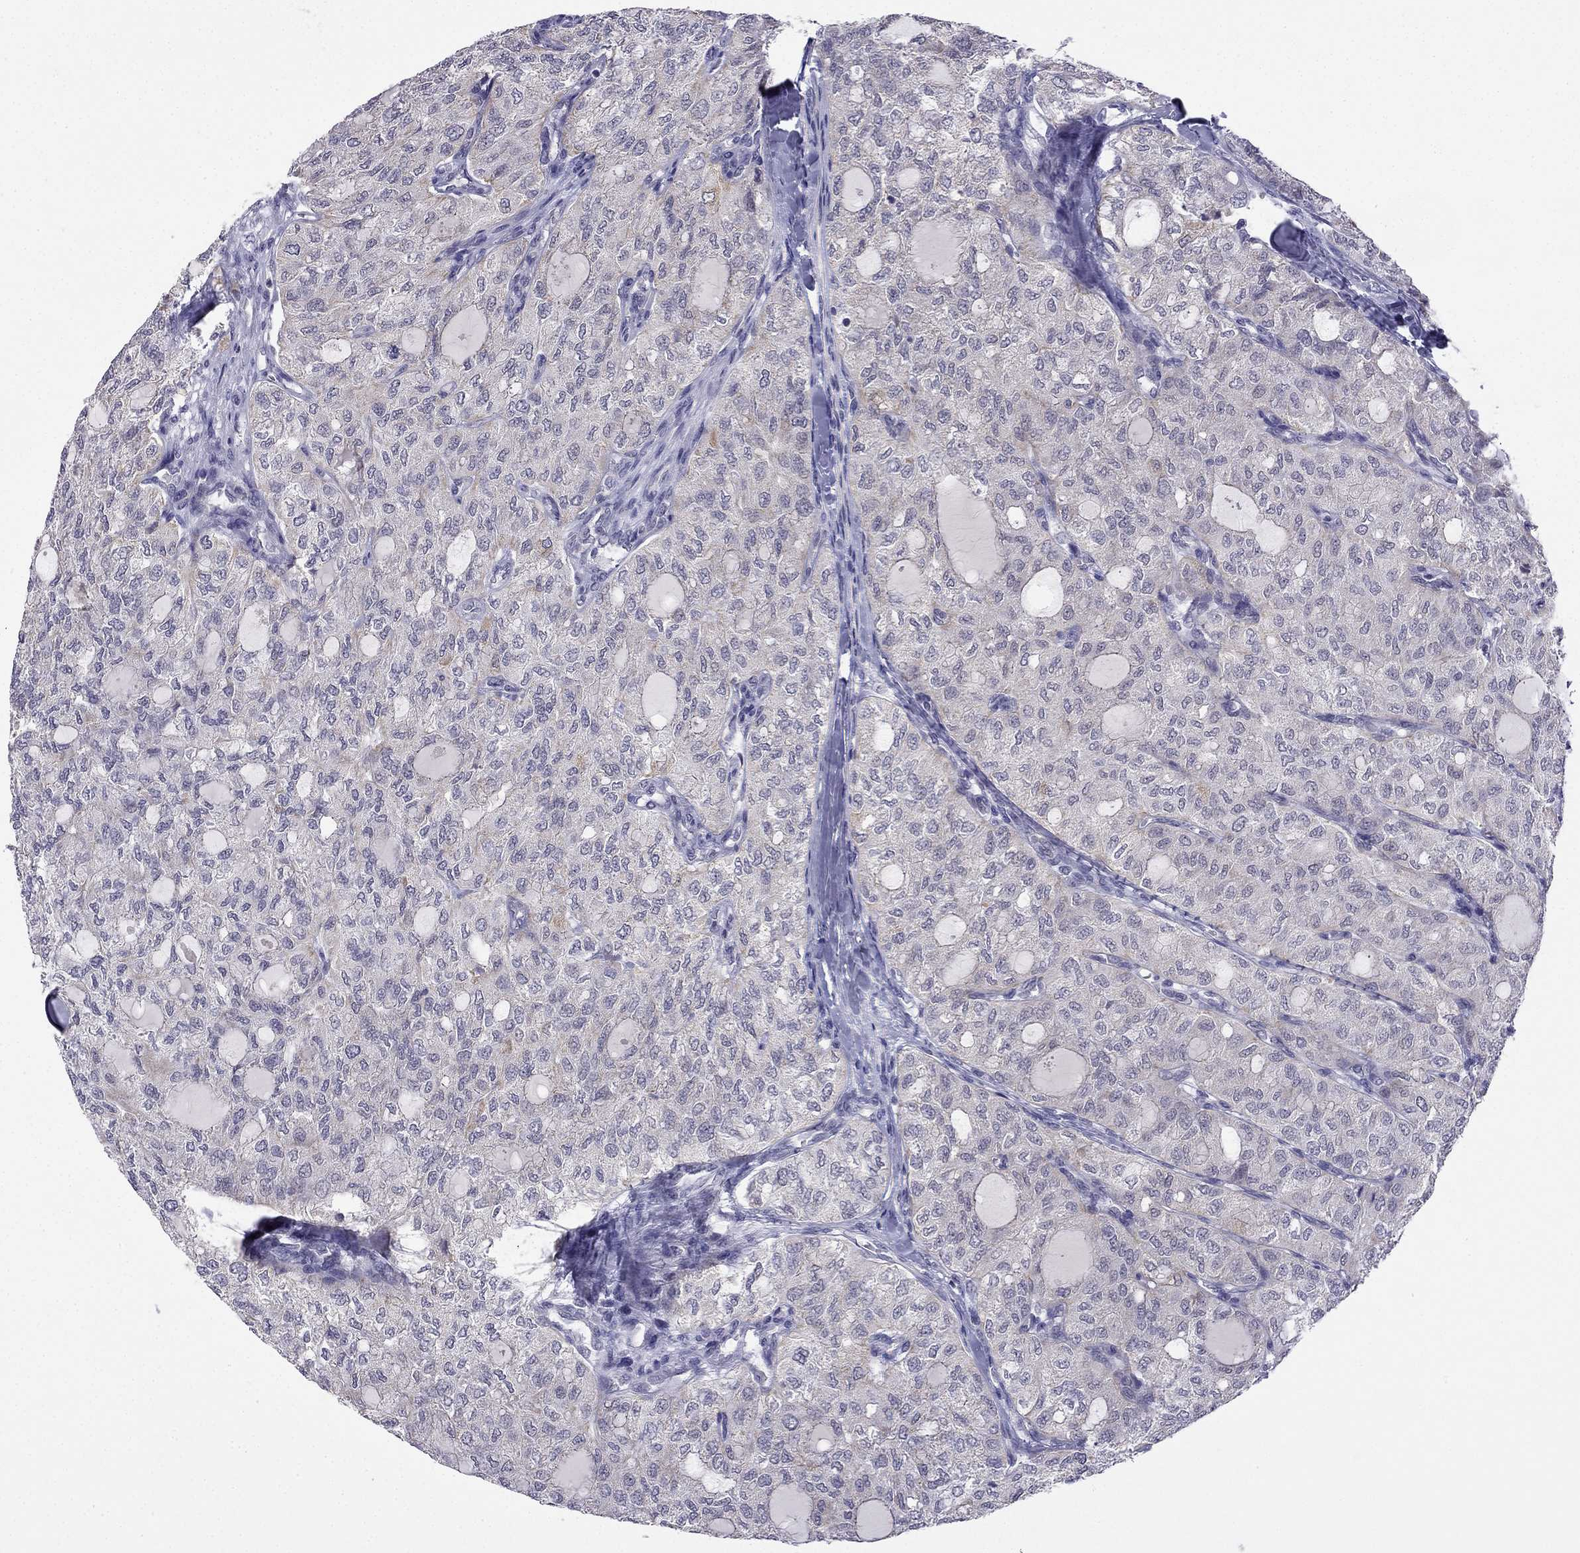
{"staining": {"intensity": "negative", "quantity": "none", "location": "none"}, "tissue": "thyroid cancer", "cell_type": "Tumor cells", "image_type": "cancer", "snomed": [{"axis": "morphology", "description": "Follicular adenoma carcinoma, NOS"}, {"axis": "topography", "description": "Thyroid gland"}], "caption": "Tumor cells show no significant protein expression in thyroid follicular adenoma carcinoma. (DAB (3,3'-diaminobenzidine) IHC with hematoxylin counter stain).", "gene": "C5orf49", "patient": {"sex": "male", "age": 75}}